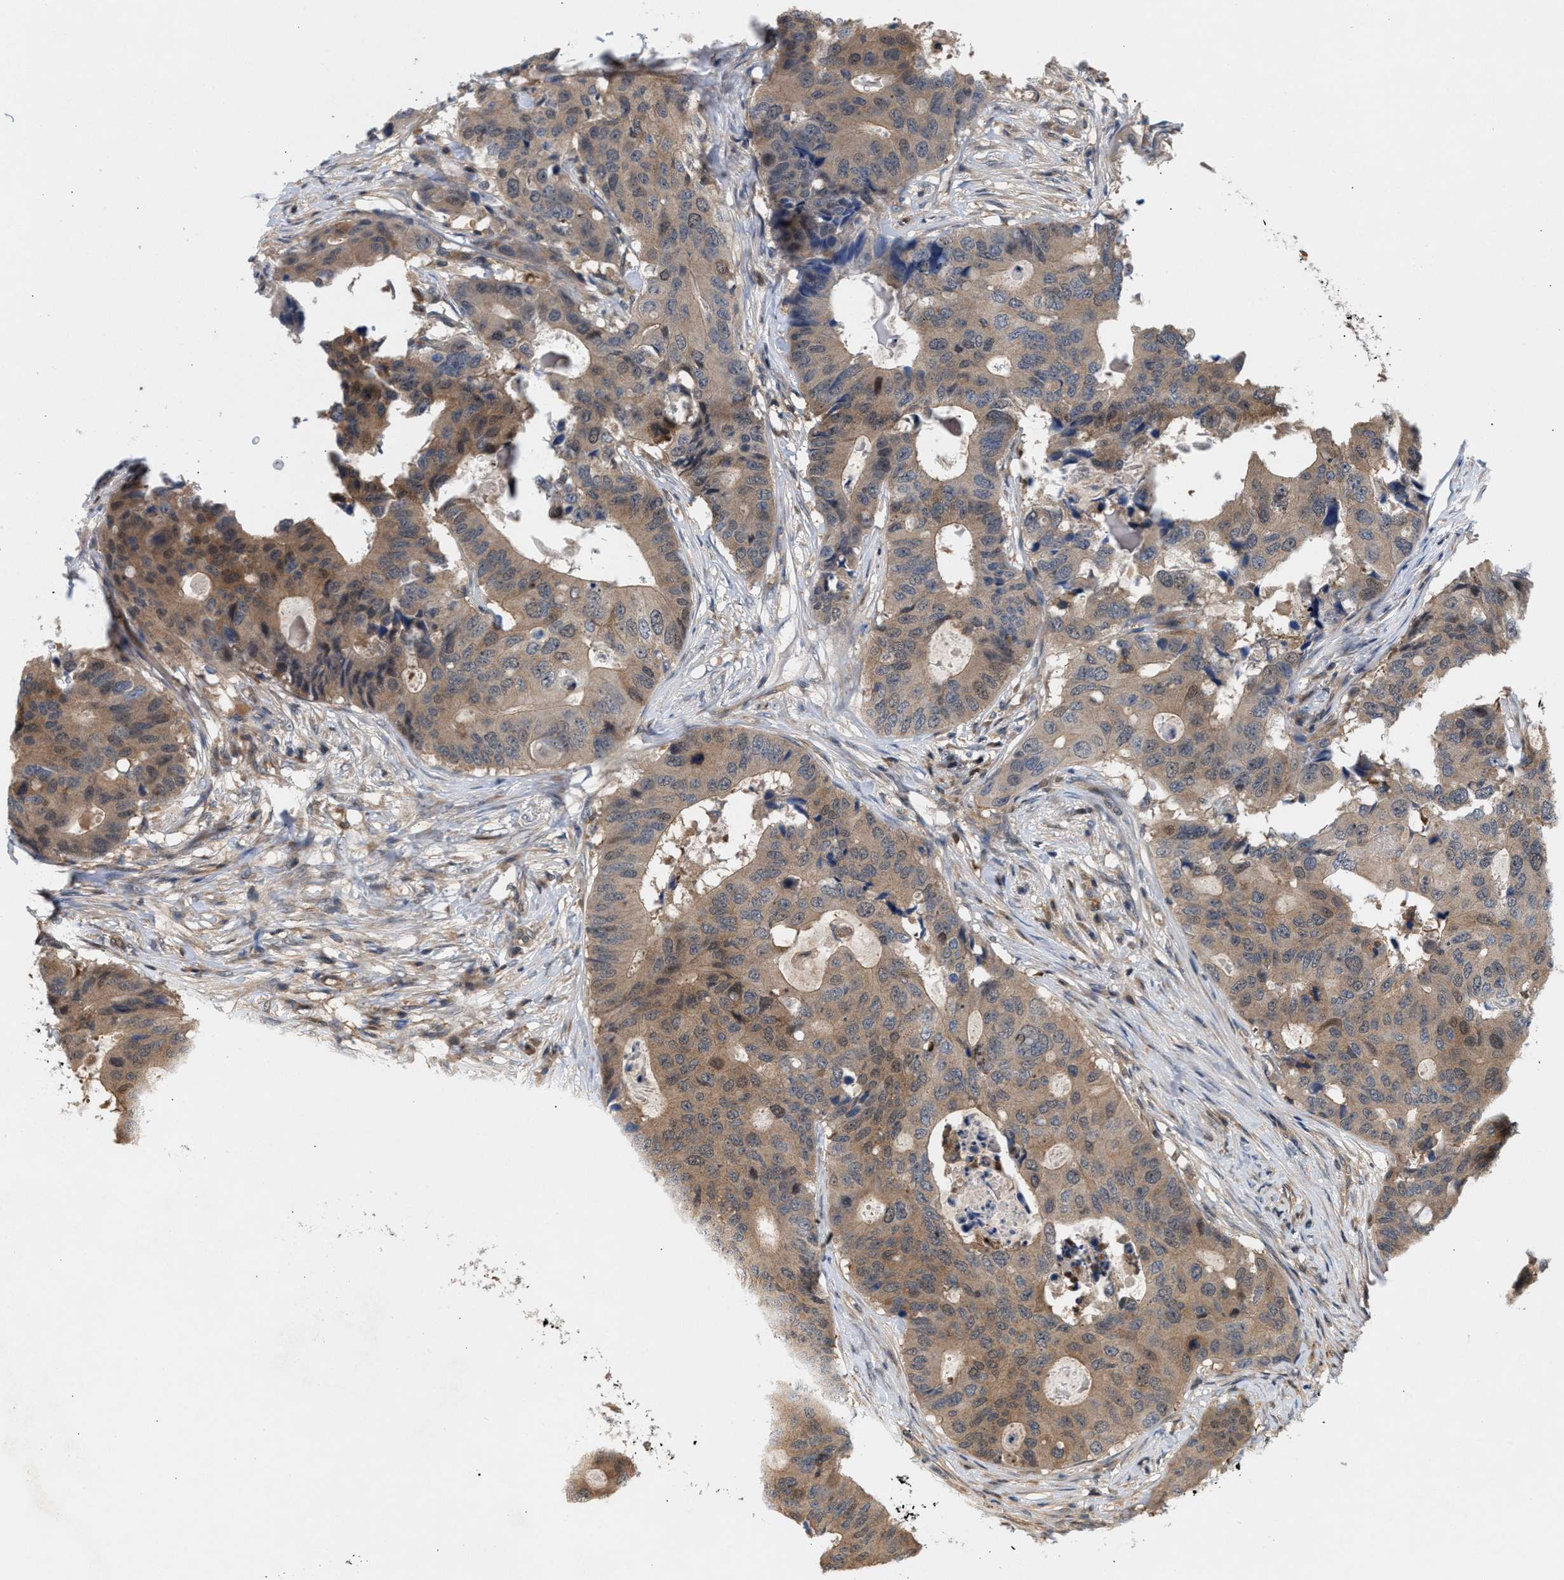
{"staining": {"intensity": "moderate", "quantity": "25%-75%", "location": "cytoplasmic/membranous"}, "tissue": "colorectal cancer", "cell_type": "Tumor cells", "image_type": "cancer", "snomed": [{"axis": "morphology", "description": "Adenocarcinoma, NOS"}, {"axis": "topography", "description": "Colon"}], "caption": "This histopathology image displays colorectal cancer (adenocarcinoma) stained with IHC to label a protein in brown. The cytoplasmic/membranous of tumor cells show moderate positivity for the protein. Nuclei are counter-stained blue.", "gene": "GLOD4", "patient": {"sex": "male", "age": 71}}